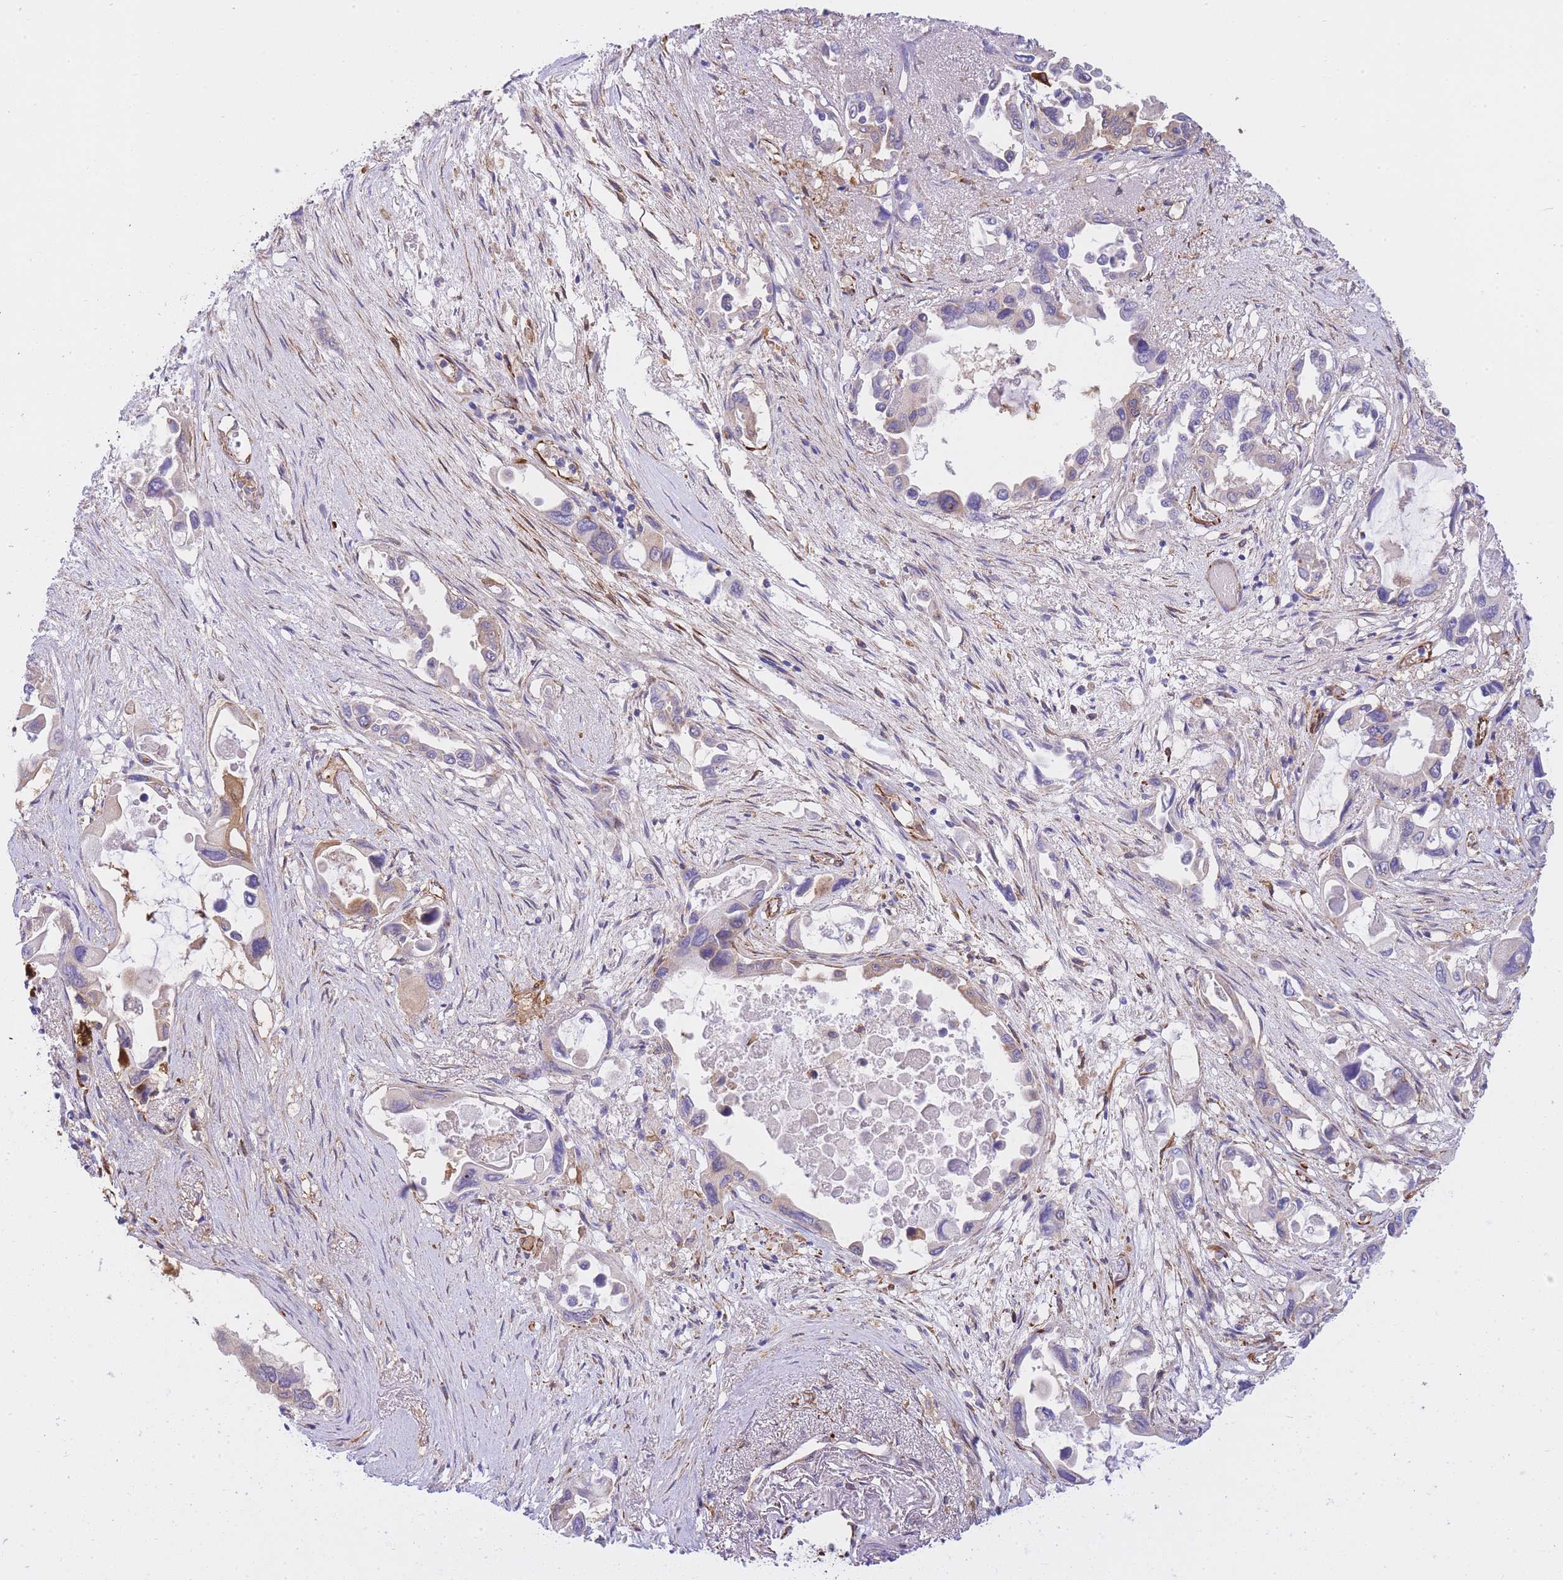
{"staining": {"intensity": "moderate", "quantity": "<25%", "location": "cytoplasmic/membranous"}, "tissue": "pancreatic cancer", "cell_type": "Tumor cells", "image_type": "cancer", "snomed": [{"axis": "morphology", "description": "Adenocarcinoma, NOS"}, {"axis": "topography", "description": "Pancreas"}], "caption": "This image shows immunohistochemistry staining of human pancreatic adenocarcinoma, with low moderate cytoplasmic/membranous expression in about <25% of tumor cells.", "gene": "ECPAS", "patient": {"sex": "male", "age": 92}}